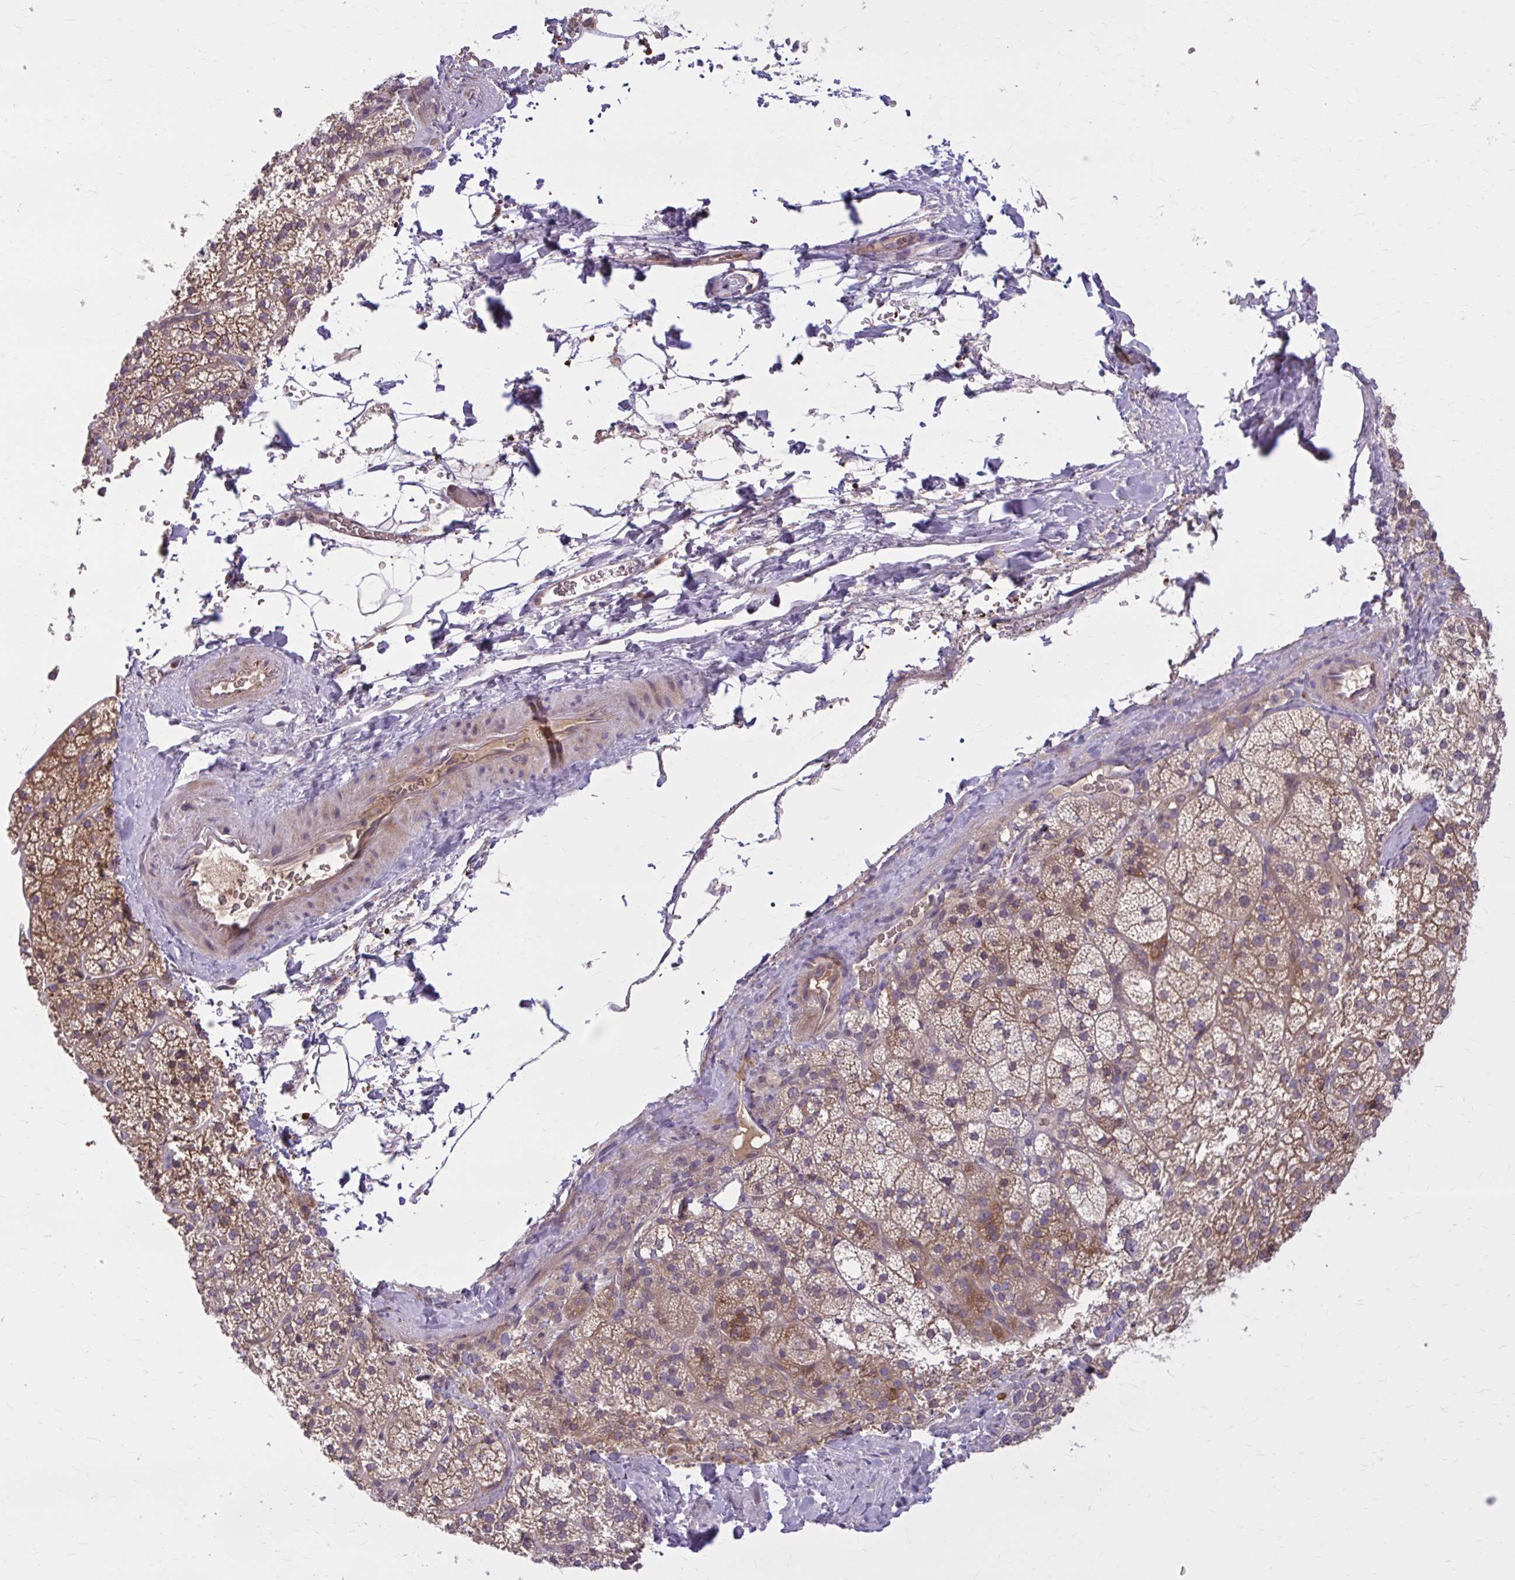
{"staining": {"intensity": "moderate", "quantity": ">75%", "location": "cytoplasmic/membranous"}, "tissue": "adrenal gland", "cell_type": "Glandular cells", "image_type": "normal", "snomed": [{"axis": "morphology", "description": "Normal tissue, NOS"}, {"axis": "topography", "description": "Adrenal gland"}], "caption": "IHC (DAB (3,3'-diaminobenzidine)) staining of unremarkable adrenal gland exhibits moderate cytoplasmic/membranous protein positivity in about >75% of glandular cells.", "gene": "SNF8", "patient": {"sex": "female", "age": 60}}